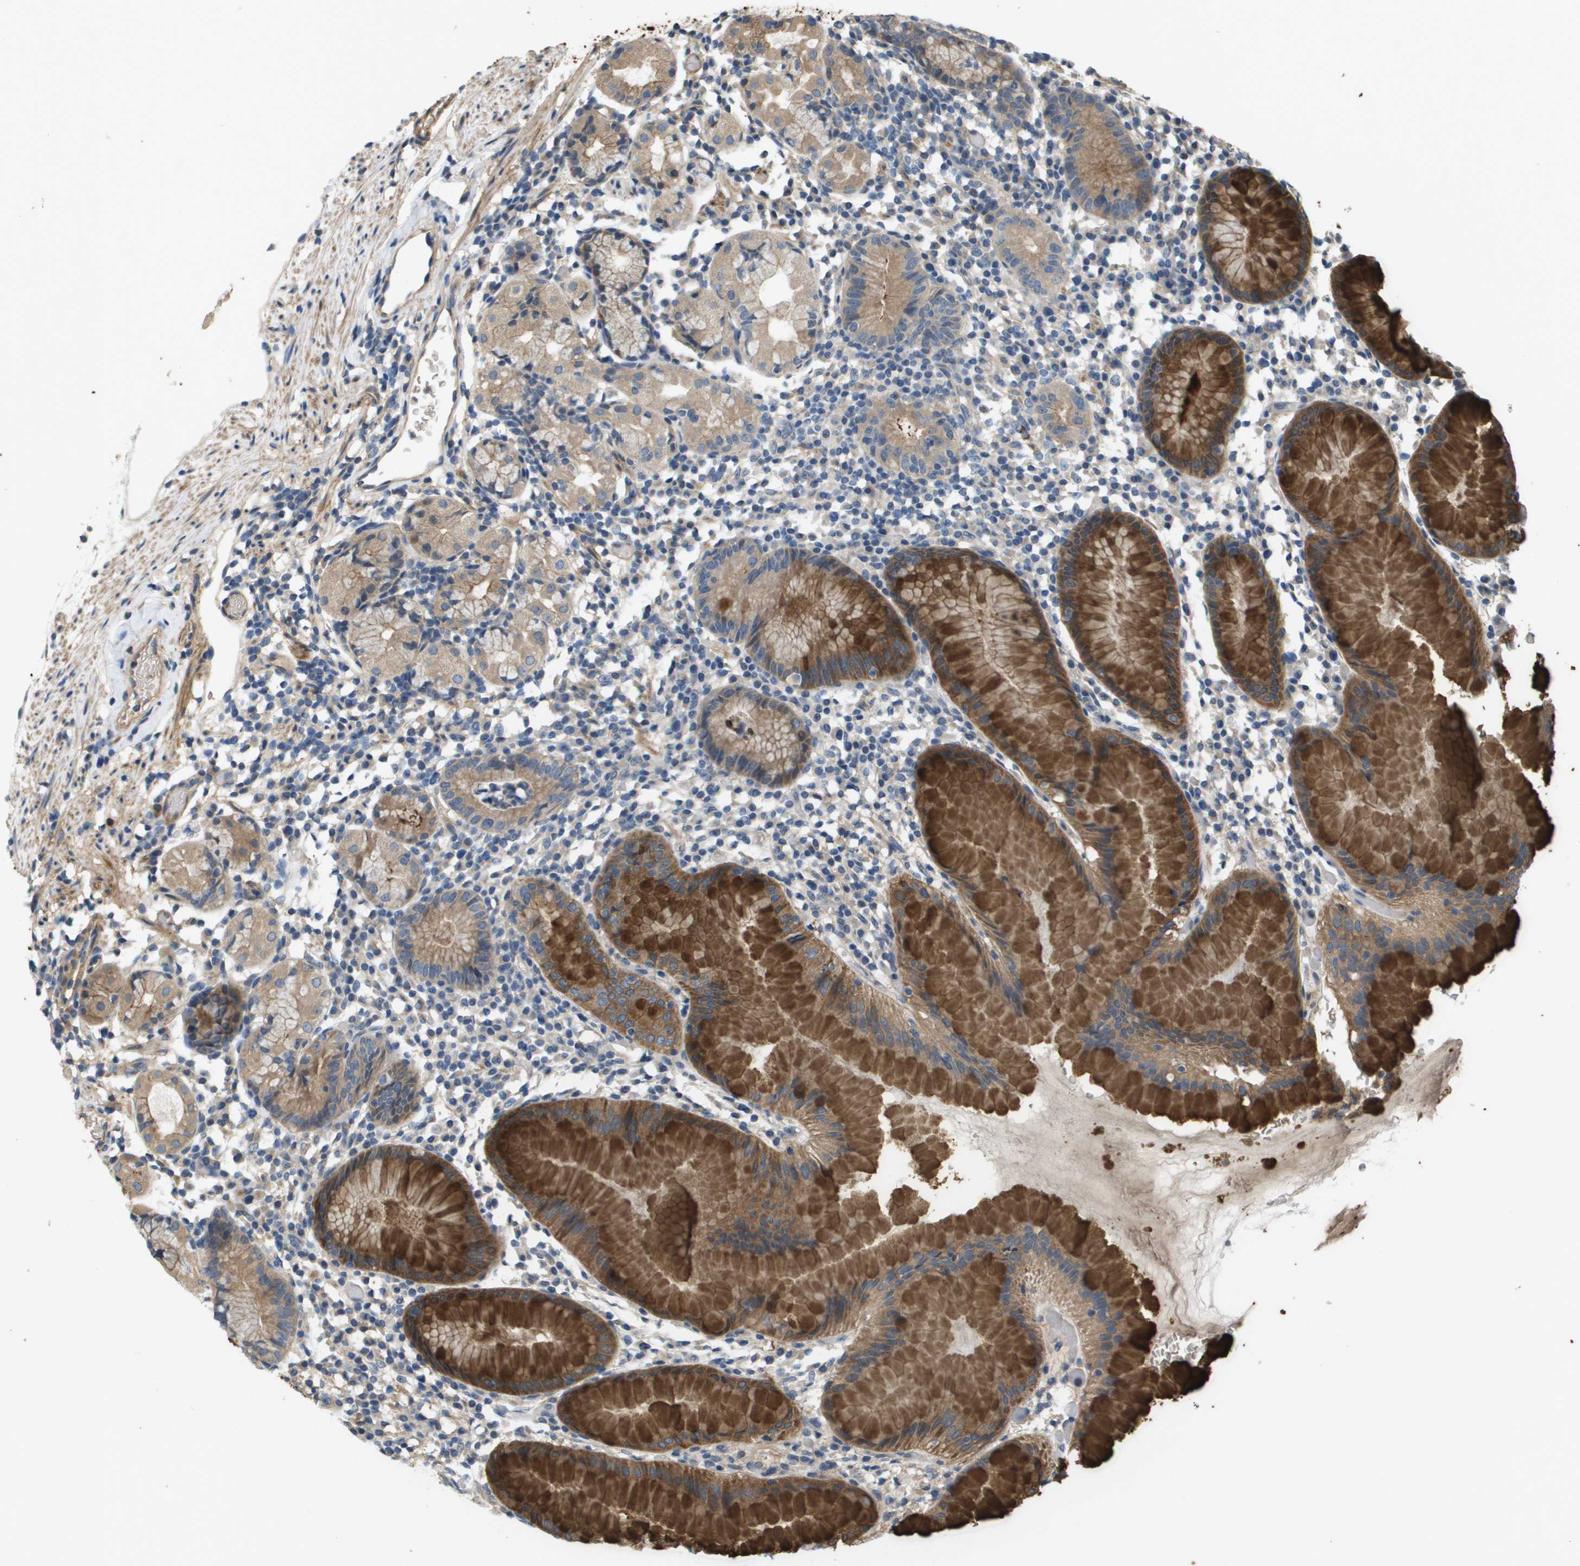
{"staining": {"intensity": "strong", "quantity": "25%-75%", "location": "cytoplasmic/membranous"}, "tissue": "stomach", "cell_type": "Glandular cells", "image_type": "normal", "snomed": [{"axis": "morphology", "description": "Normal tissue, NOS"}, {"axis": "topography", "description": "Stomach"}, {"axis": "topography", "description": "Stomach, lower"}], "caption": "Immunohistochemical staining of benign human stomach reveals strong cytoplasmic/membranous protein expression in approximately 25%-75% of glandular cells. Using DAB (brown) and hematoxylin (blue) stains, captured at high magnification using brightfield microscopy.", "gene": "KRT23", "patient": {"sex": "female", "age": 75}}